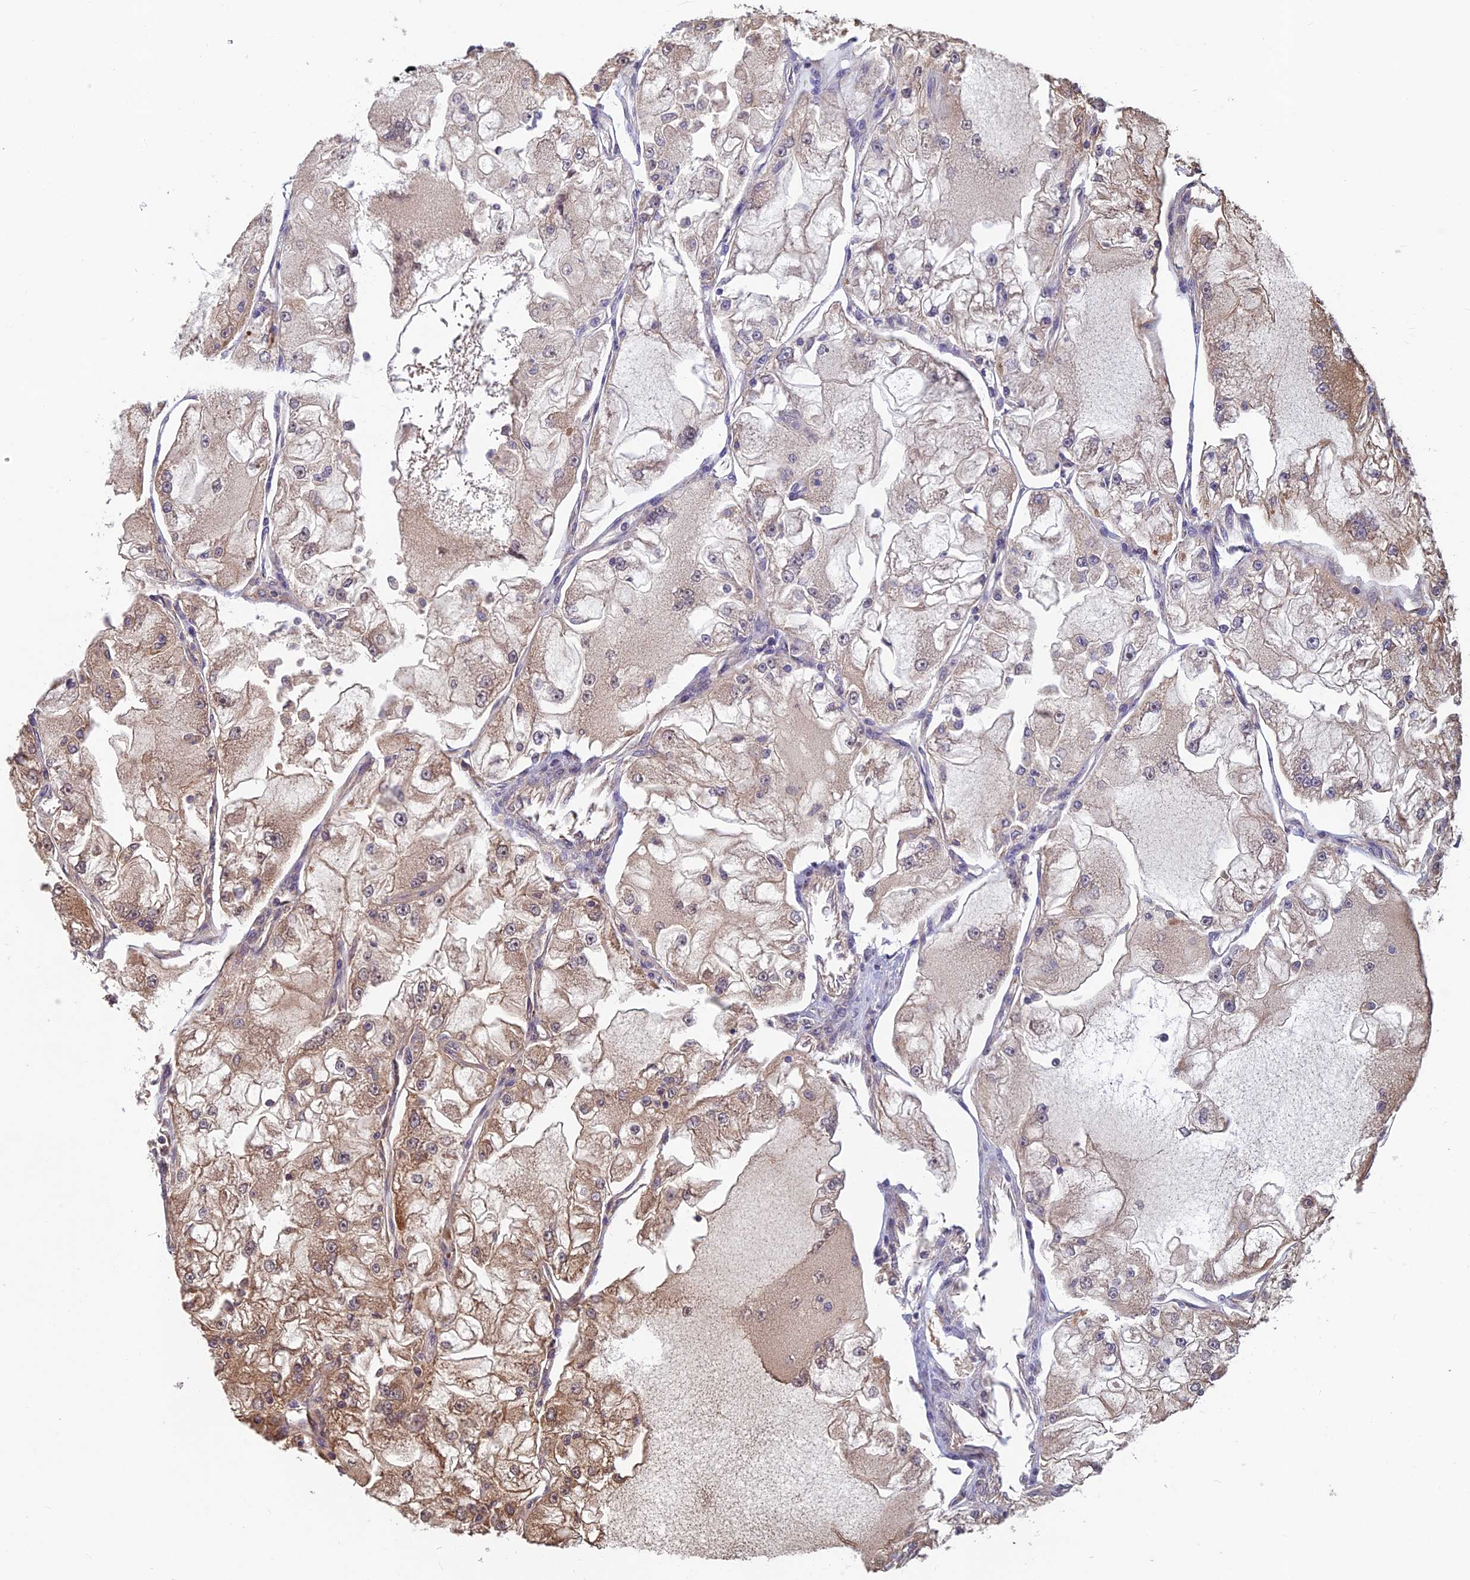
{"staining": {"intensity": "moderate", "quantity": "25%-75%", "location": "cytoplasmic/membranous"}, "tissue": "renal cancer", "cell_type": "Tumor cells", "image_type": "cancer", "snomed": [{"axis": "morphology", "description": "Adenocarcinoma, NOS"}, {"axis": "topography", "description": "Kidney"}], "caption": "An image of human adenocarcinoma (renal) stained for a protein reveals moderate cytoplasmic/membranous brown staining in tumor cells. (Brightfield microscopy of DAB IHC at high magnification).", "gene": "CCDC15", "patient": {"sex": "female", "age": 72}}